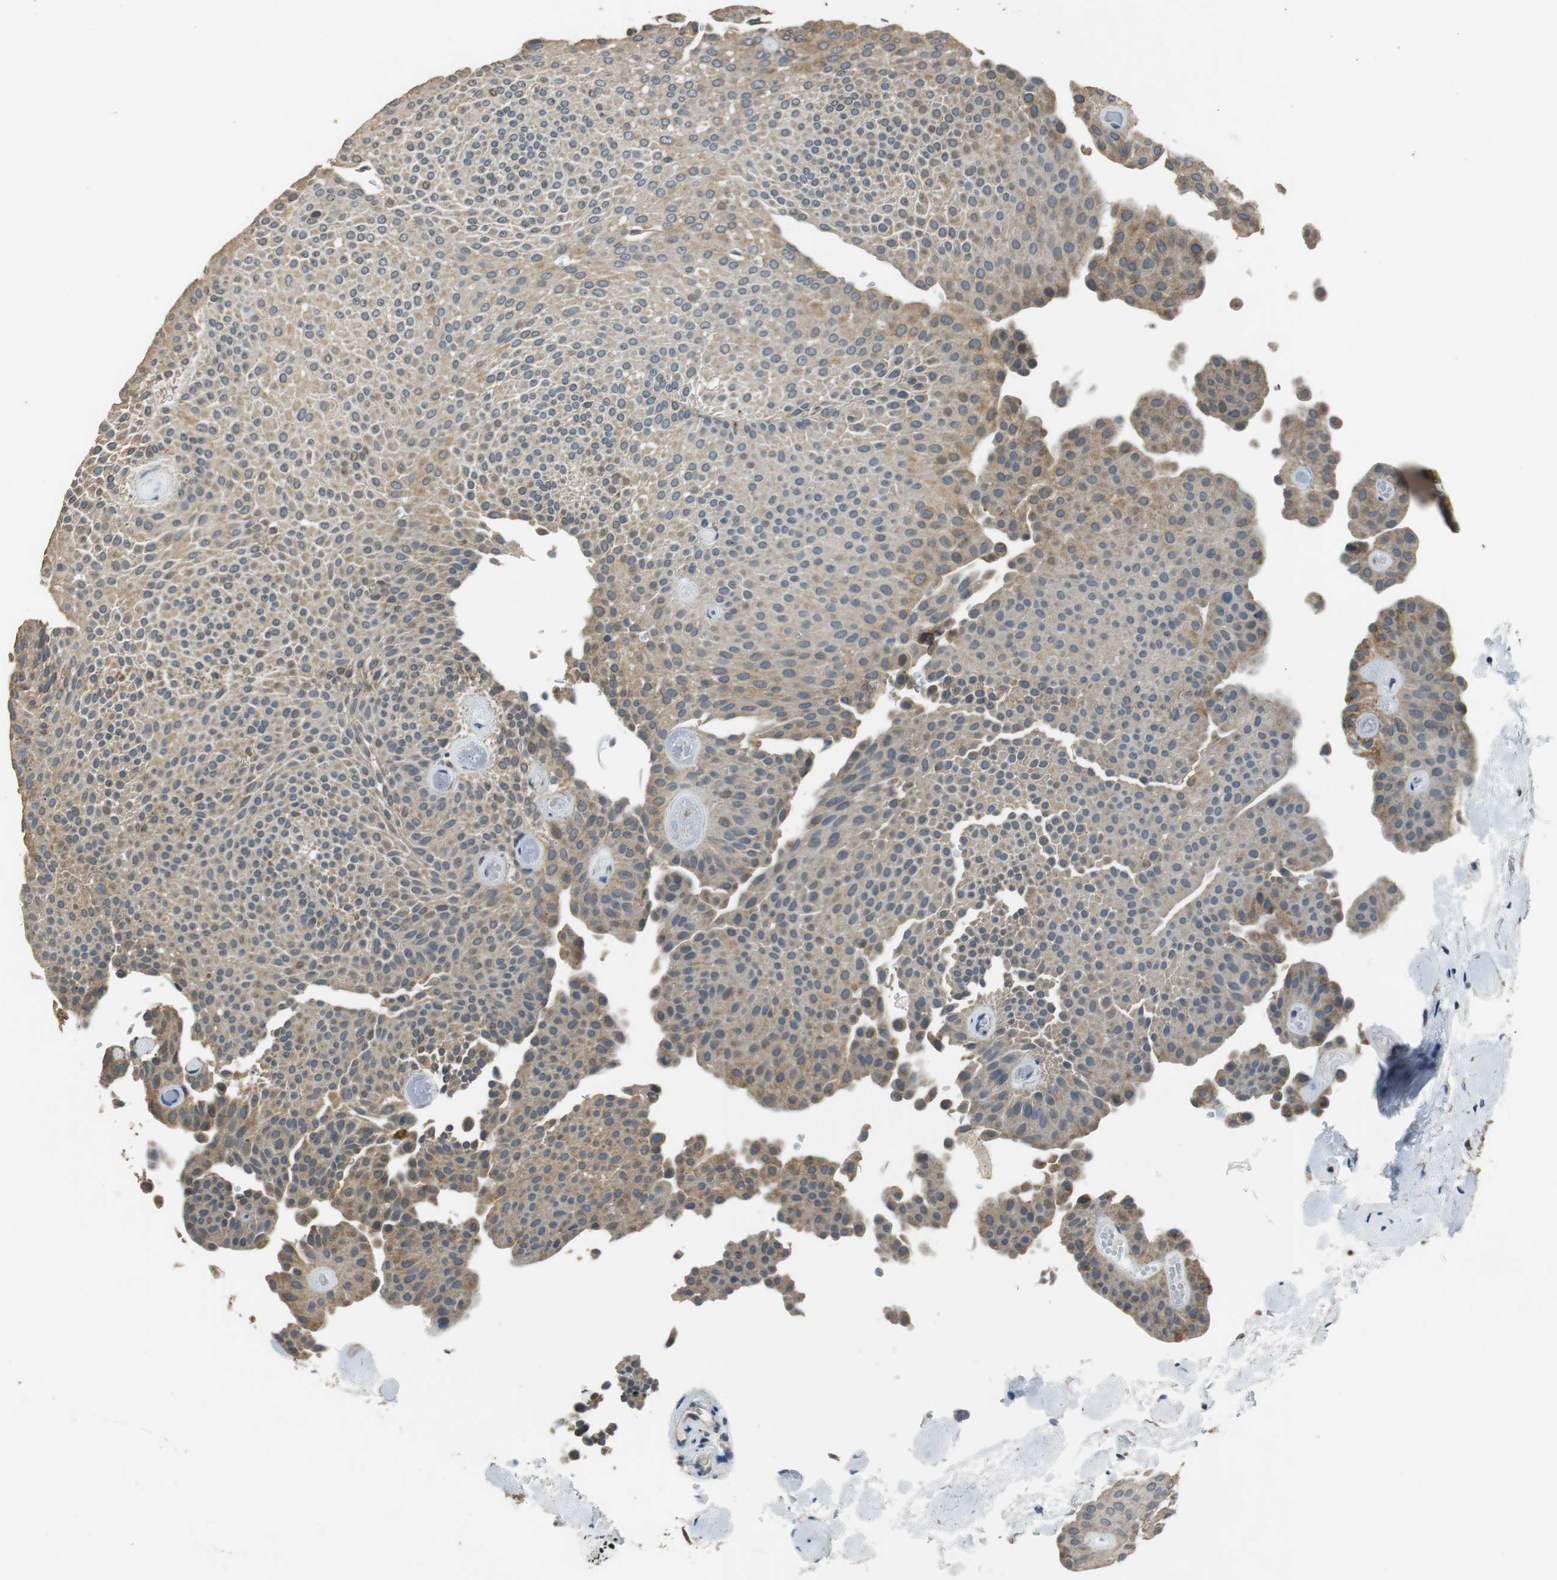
{"staining": {"intensity": "moderate", "quantity": ">75%", "location": "cytoplasmic/membranous,nuclear"}, "tissue": "urothelial cancer", "cell_type": "Tumor cells", "image_type": "cancer", "snomed": [{"axis": "morphology", "description": "Urothelial carcinoma, Low grade"}, {"axis": "topography", "description": "Urinary bladder"}], "caption": "Urothelial cancer stained for a protein displays moderate cytoplasmic/membranous and nuclear positivity in tumor cells.", "gene": "ALDH4A1", "patient": {"sex": "female", "age": 60}}